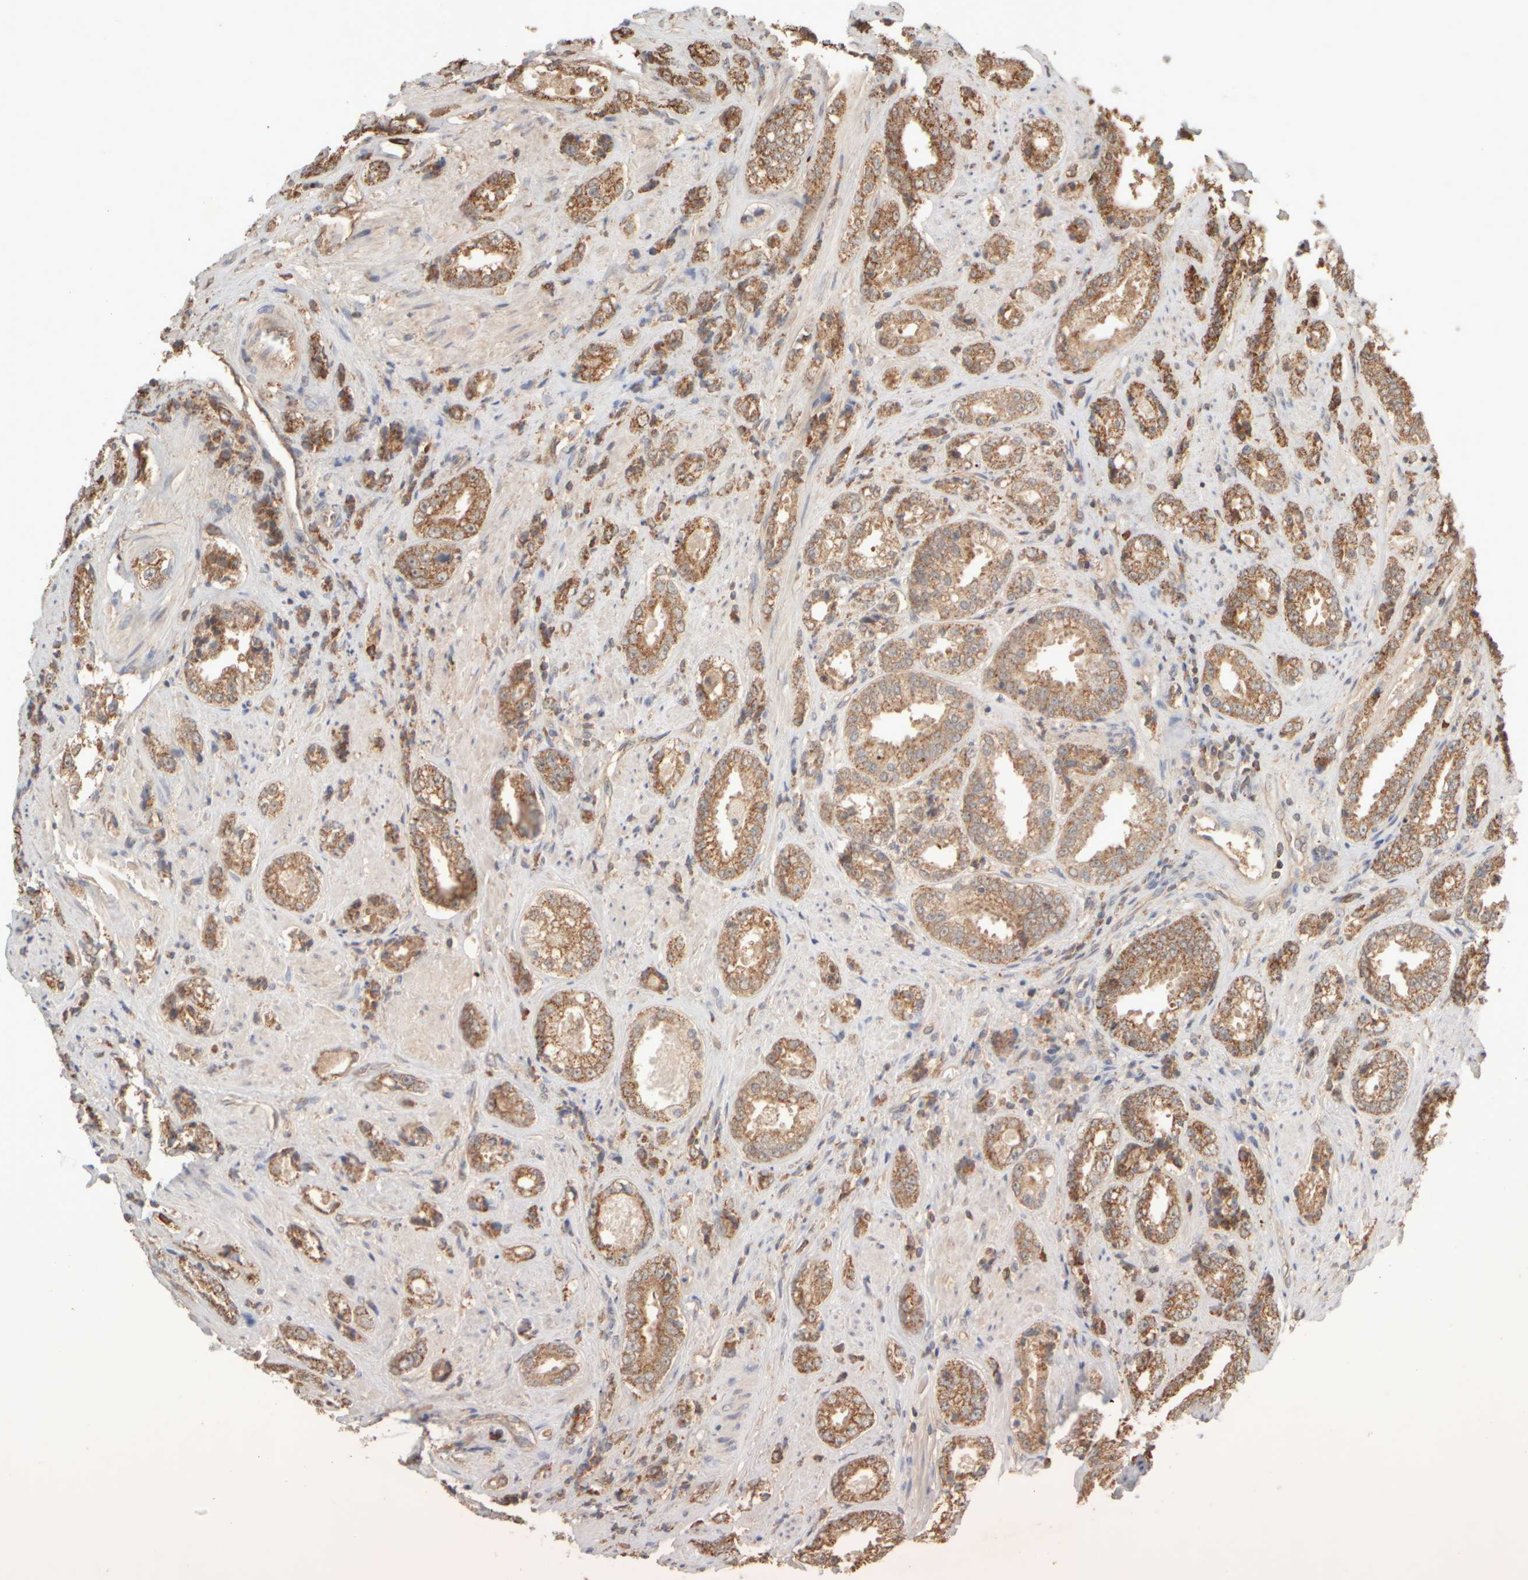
{"staining": {"intensity": "moderate", "quantity": ">75%", "location": "cytoplasmic/membranous"}, "tissue": "prostate cancer", "cell_type": "Tumor cells", "image_type": "cancer", "snomed": [{"axis": "morphology", "description": "Adenocarcinoma, High grade"}, {"axis": "topography", "description": "Prostate"}], "caption": "Brown immunohistochemical staining in human prostate cancer reveals moderate cytoplasmic/membranous positivity in about >75% of tumor cells.", "gene": "EIF2B3", "patient": {"sex": "male", "age": 61}}